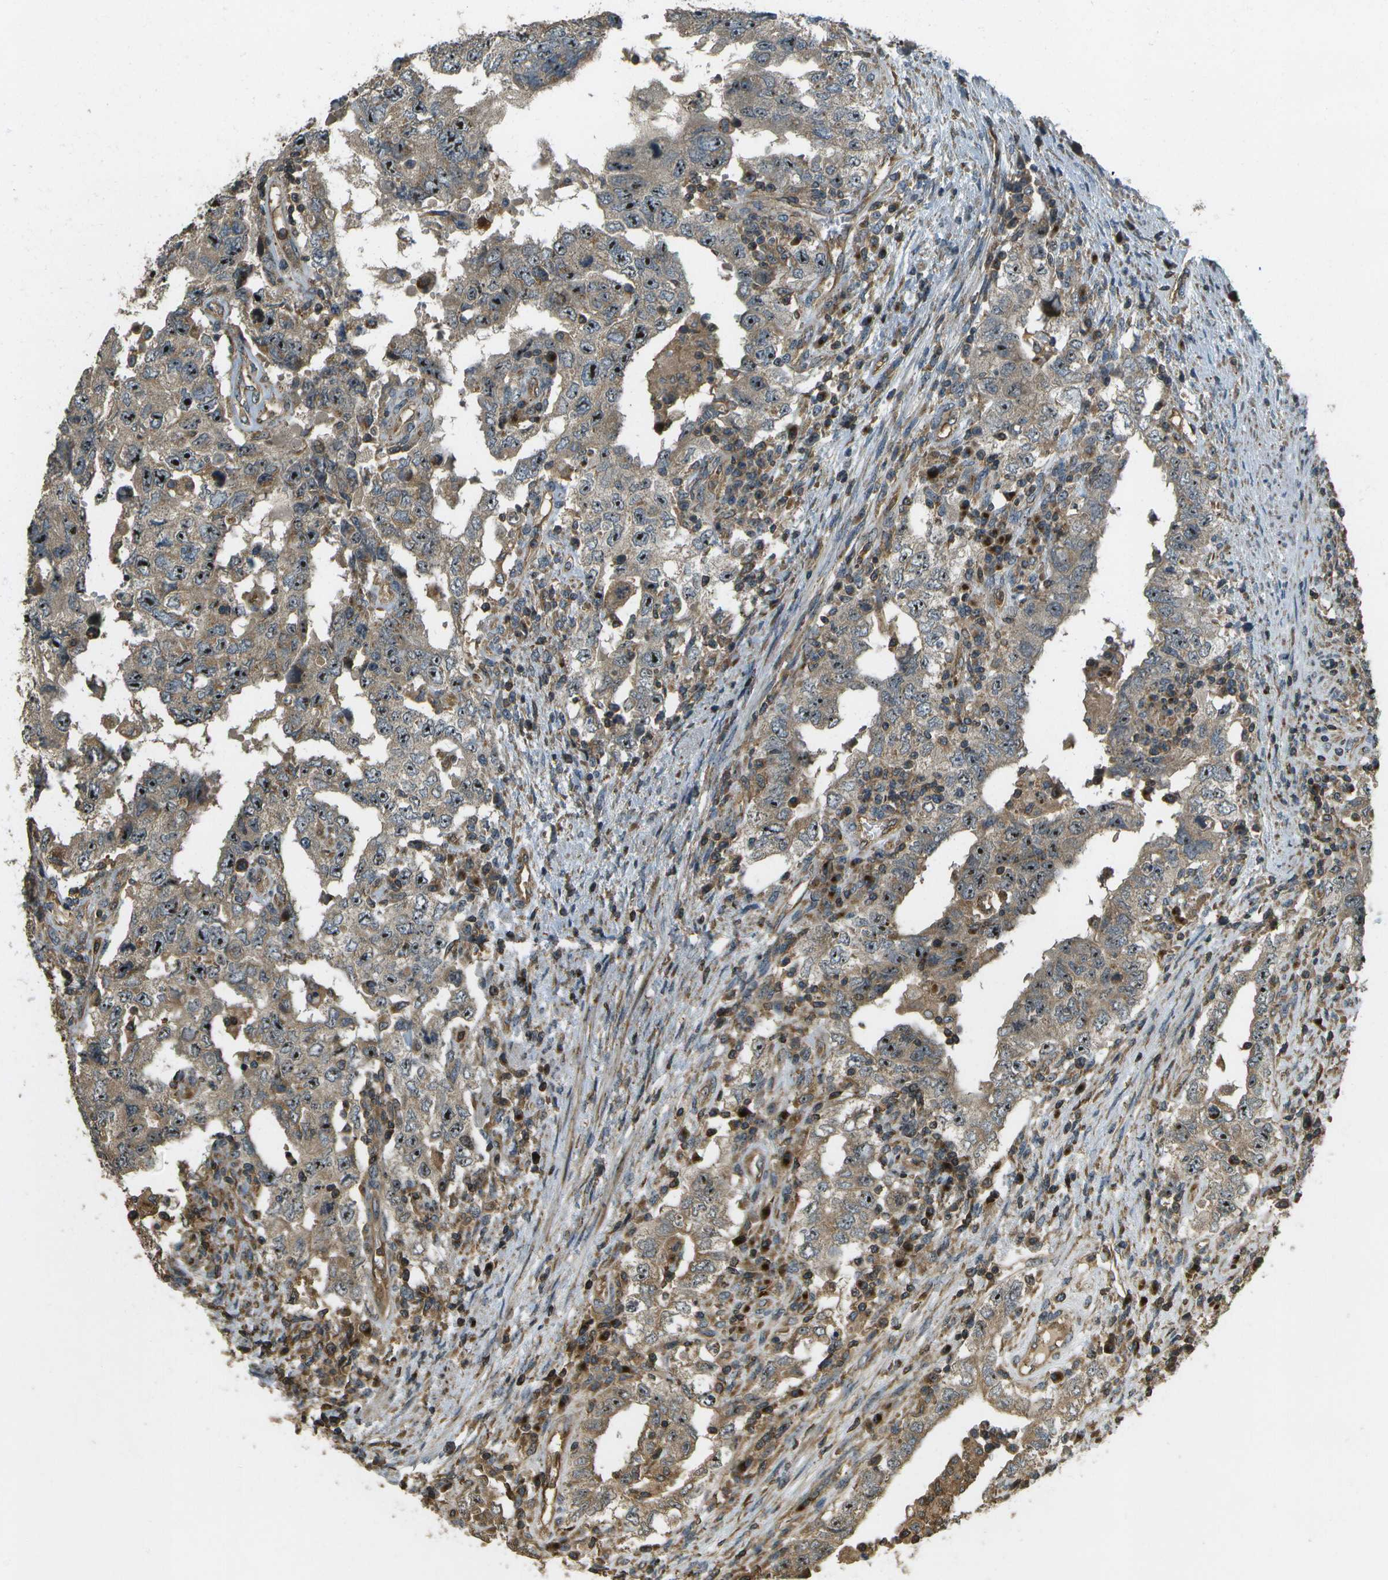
{"staining": {"intensity": "moderate", "quantity": ">75%", "location": "cytoplasmic/membranous,nuclear"}, "tissue": "testis cancer", "cell_type": "Tumor cells", "image_type": "cancer", "snomed": [{"axis": "morphology", "description": "Carcinoma, Embryonal, NOS"}, {"axis": "topography", "description": "Testis"}], "caption": "Approximately >75% of tumor cells in testis embryonal carcinoma demonstrate moderate cytoplasmic/membranous and nuclear protein positivity as visualized by brown immunohistochemical staining.", "gene": "LRP12", "patient": {"sex": "male", "age": 26}}